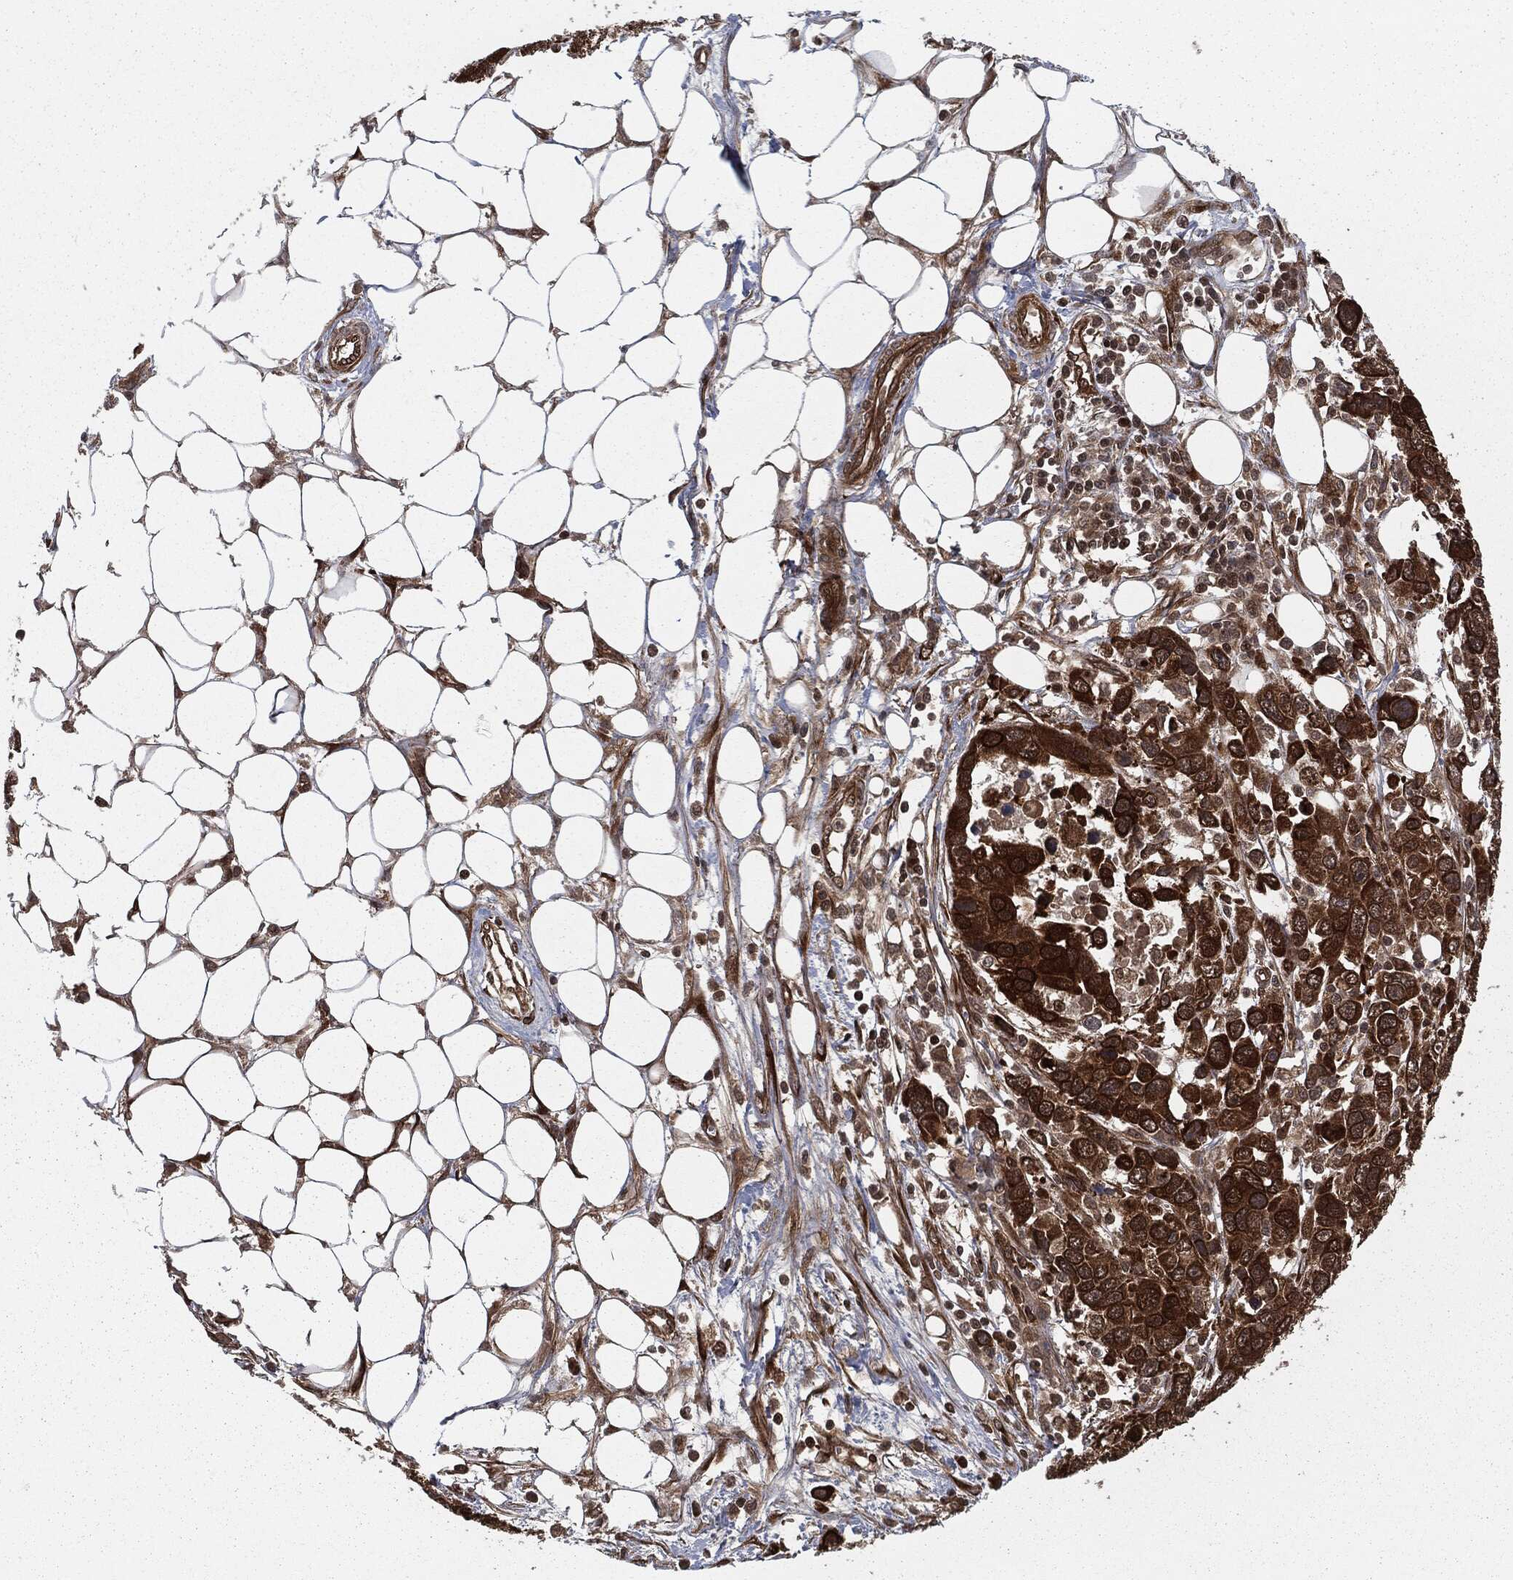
{"staining": {"intensity": "strong", "quantity": ">75%", "location": "cytoplasmic/membranous"}, "tissue": "ovarian cancer", "cell_type": "Tumor cells", "image_type": "cancer", "snomed": [{"axis": "morphology", "description": "Cystadenocarcinoma, serous, NOS"}, {"axis": "topography", "description": "Ovary"}], "caption": "A brown stain highlights strong cytoplasmic/membranous expression of a protein in human ovarian cancer tumor cells.", "gene": "RANBP9", "patient": {"sex": "female", "age": 76}}